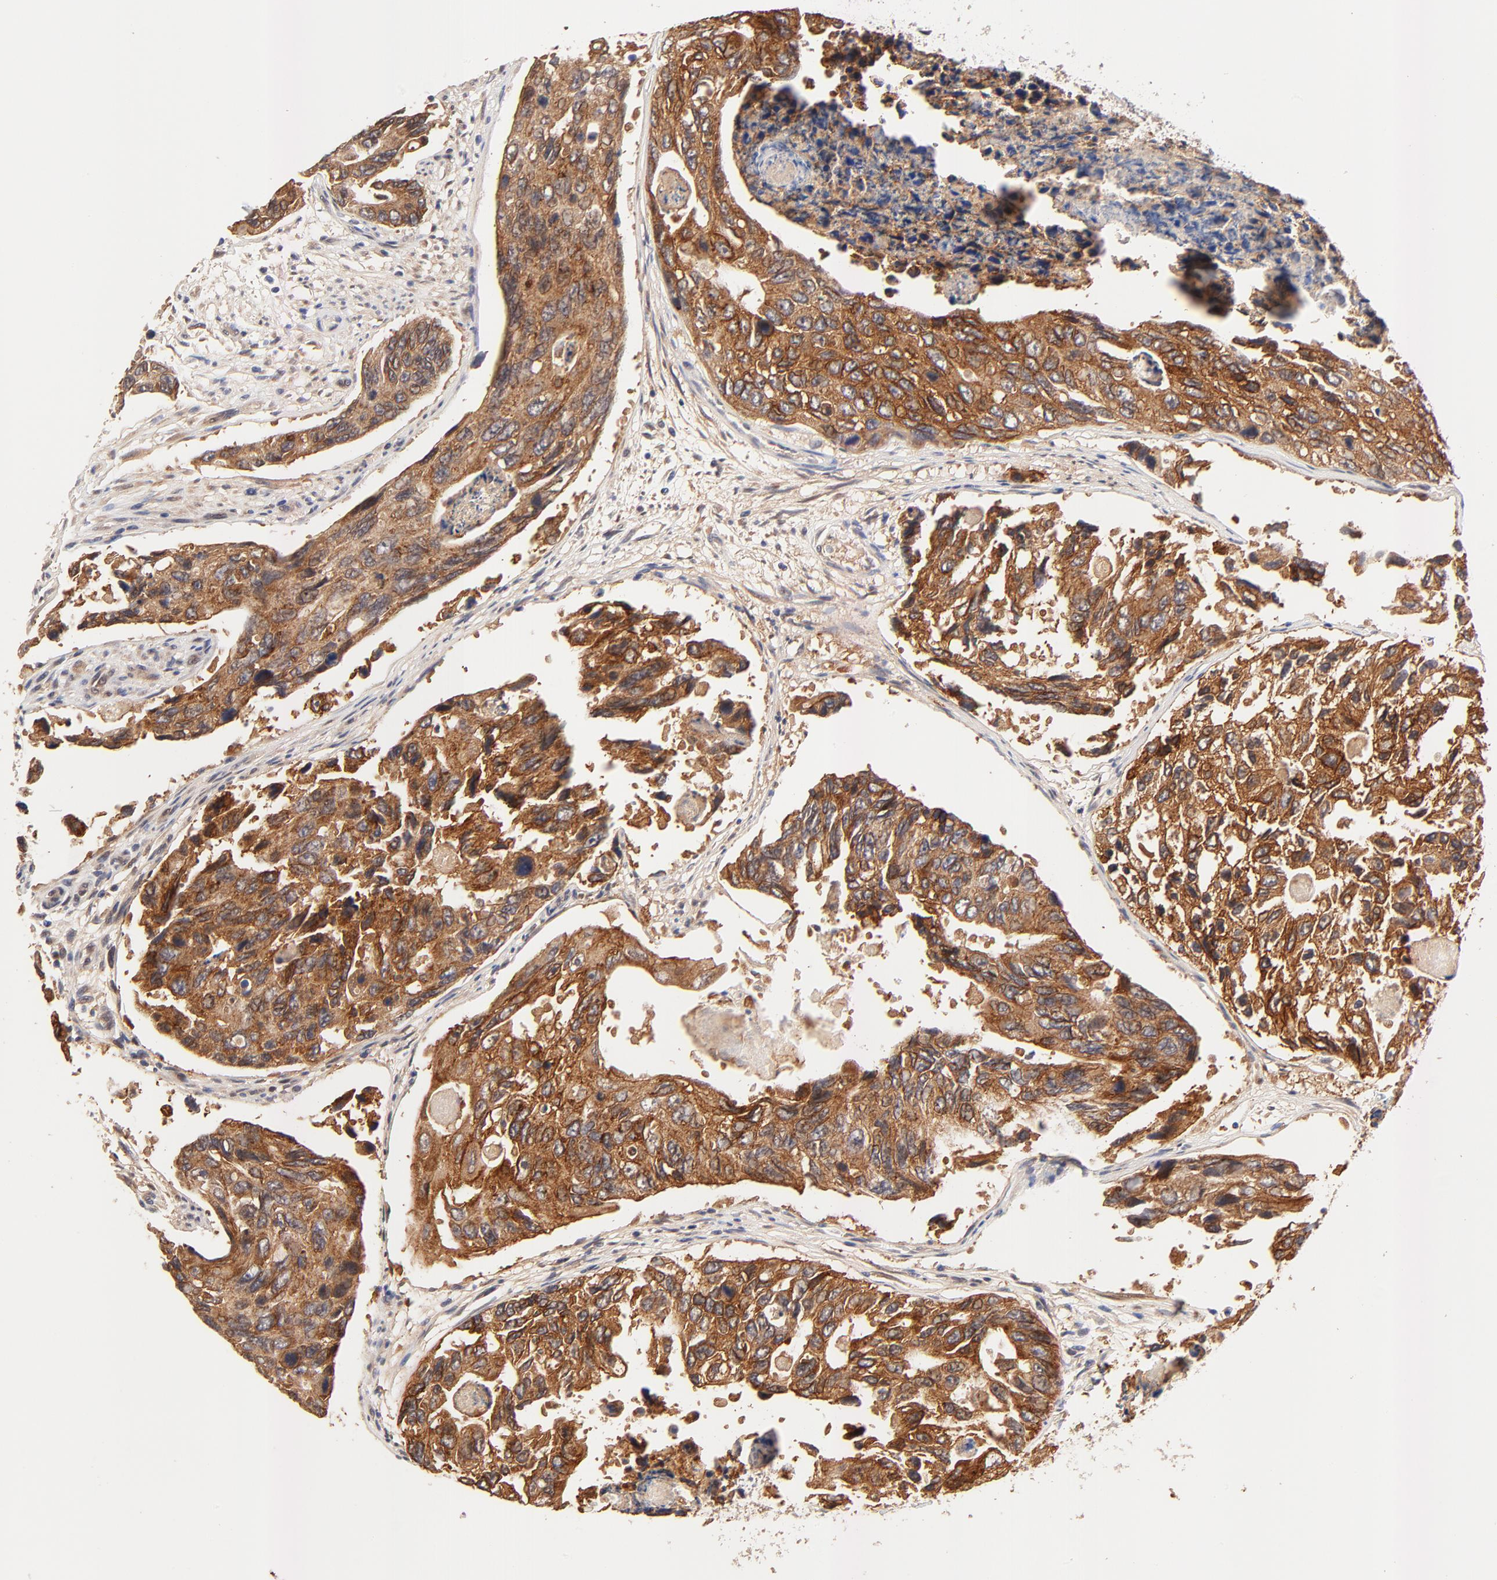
{"staining": {"intensity": "strong", "quantity": ">75%", "location": "cytoplasmic/membranous"}, "tissue": "colorectal cancer", "cell_type": "Tumor cells", "image_type": "cancer", "snomed": [{"axis": "morphology", "description": "Adenocarcinoma, NOS"}, {"axis": "topography", "description": "Colon"}], "caption": "Strong cytoplasmic/membranous protein expression is identified in about >75% of tumor cells in colorectal adenocarcinoma.", "gene": "TXNL1", "patient": {"sex": "female", "age": 86}}